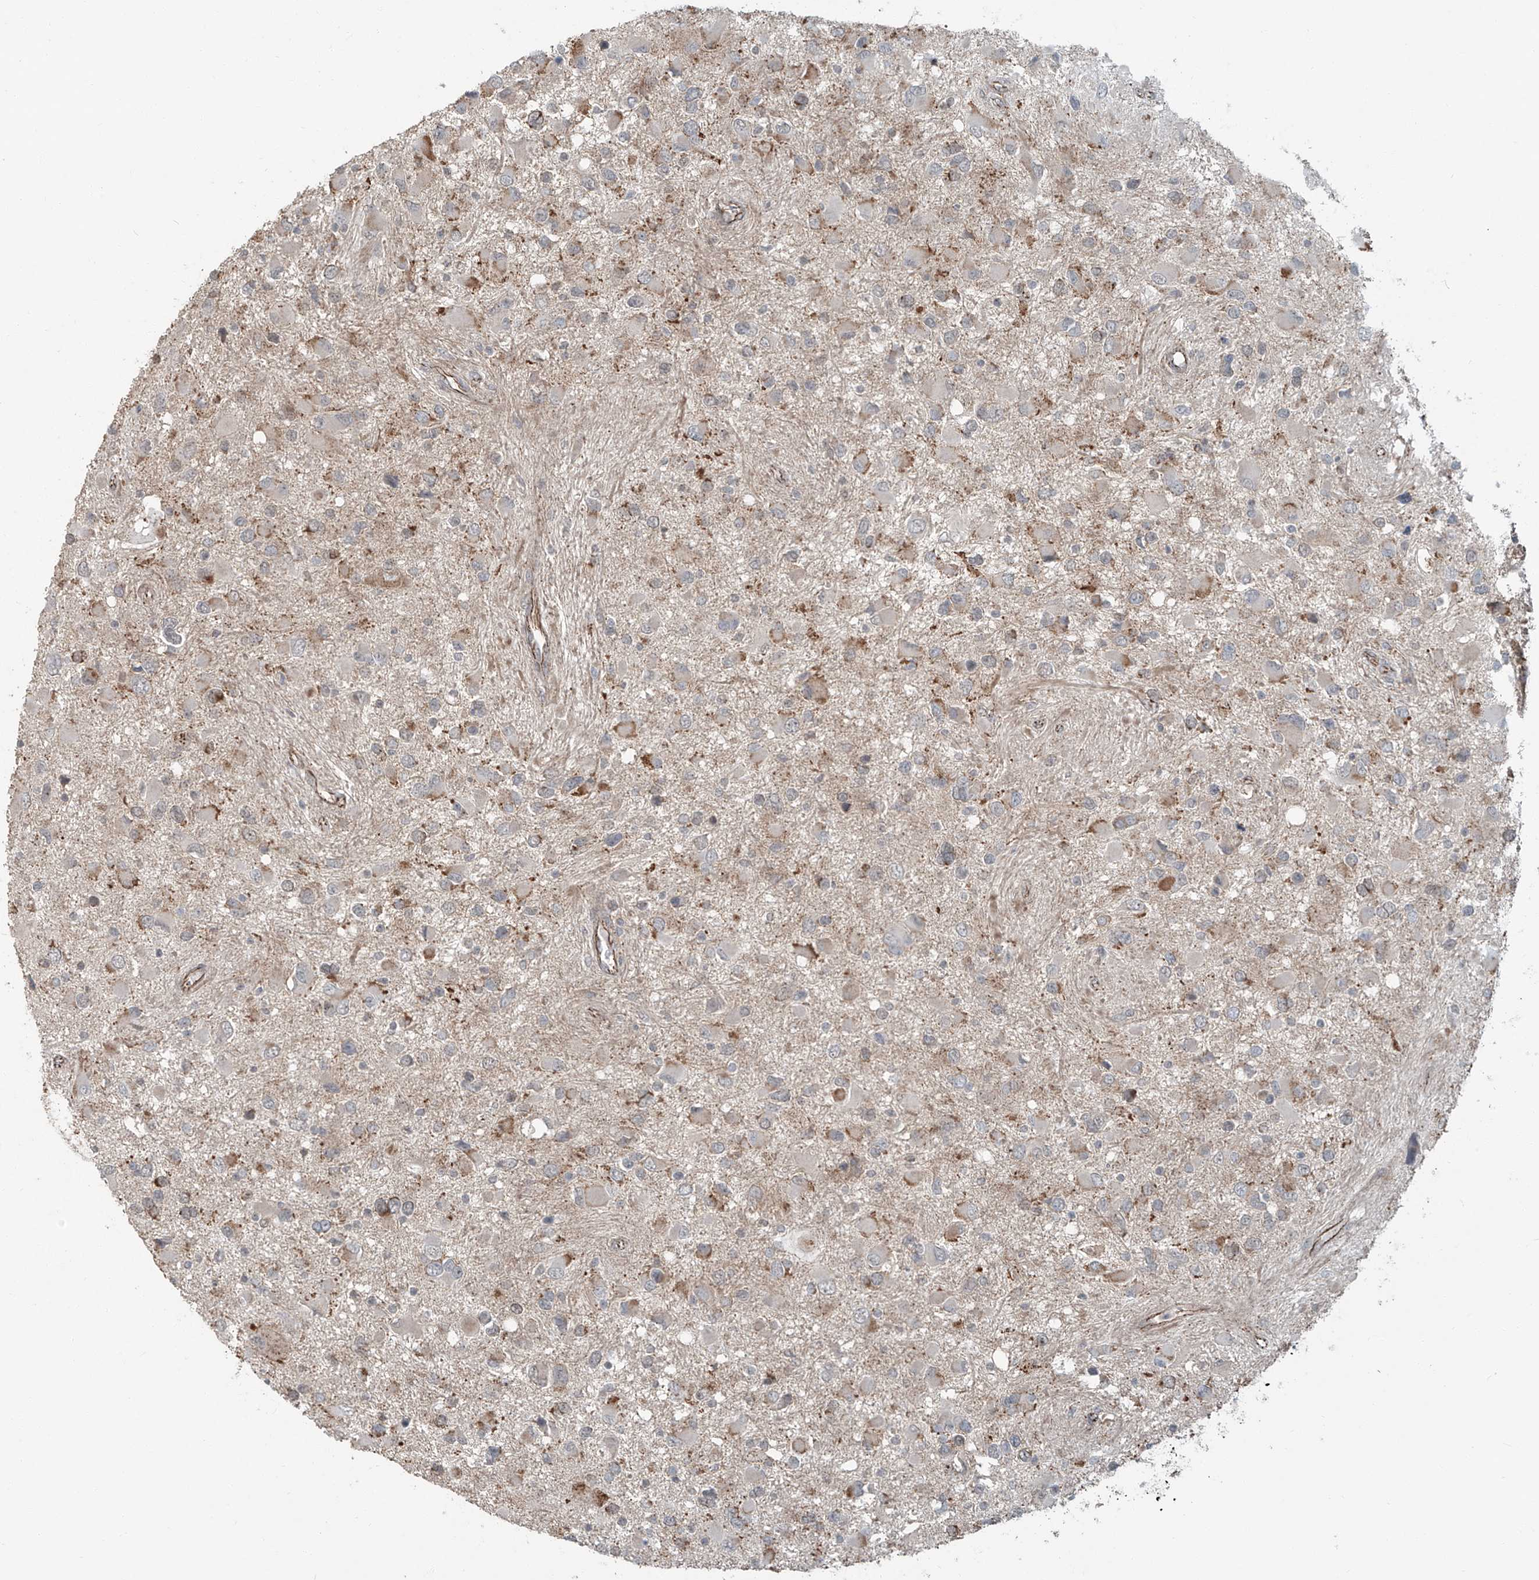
{"staining": {"intensity": "moderate", "quantity": "<25%", "location": "cytoplasmic/membranous"}, "tissue": "glioma", "cell_type": "Tumor cells", "image_type": "cancer", "snomed": [{"axis": "morphology", "description": "Glioma, malignant, High grade"}, {"axis": "topography", "description": "Brain"}], "caption": "Moderate cytoplasmic/membranous protein positivity is seen in approximately <25% of tumor cells in high-grade glioma (malignant). (IHC, brightfield microscopy, high magnification).", "gene": "ZNF16", "patient": {"sex": "male", "age": 53}}